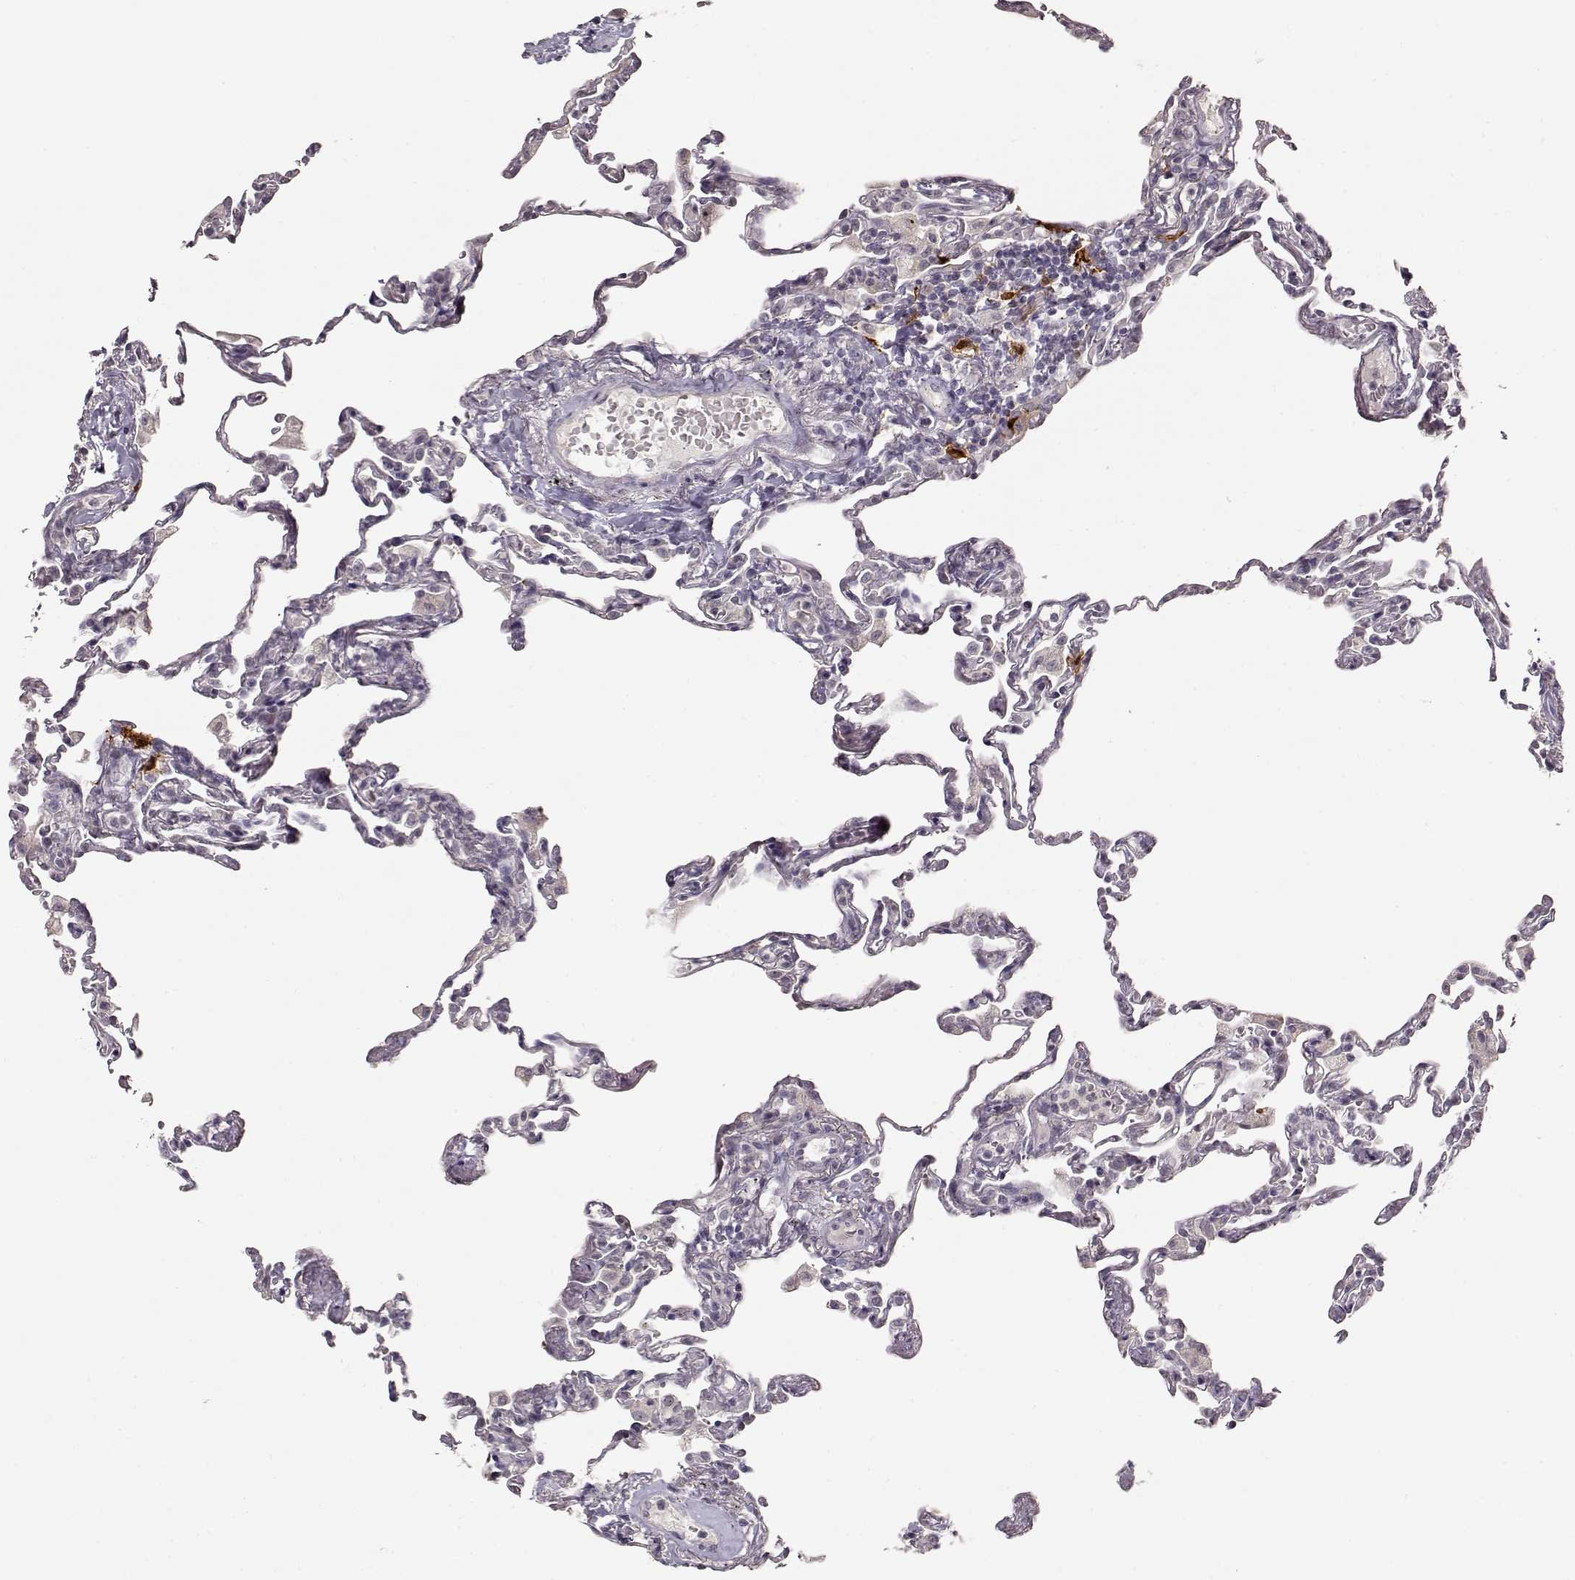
{"staining": {"intensity": "negative", "quantity": "none", "location": "none"}, "tissue": "lung", "cell_type": "Alveolar cells", "image_type": "normal", "snomed": [{"axis": "morphology", "description": "Normal tissue, NOS"}, {"axis": "topography", "description": "Lung"}], "caption": "High magnification brightfield microscopy of normal lung stained with DAB (brown) and counterstained with hematoxylin (blue): alveolar cells show no significant staining.", "gene": "S100B", "patient": {"sex": "female", "age": 57}}